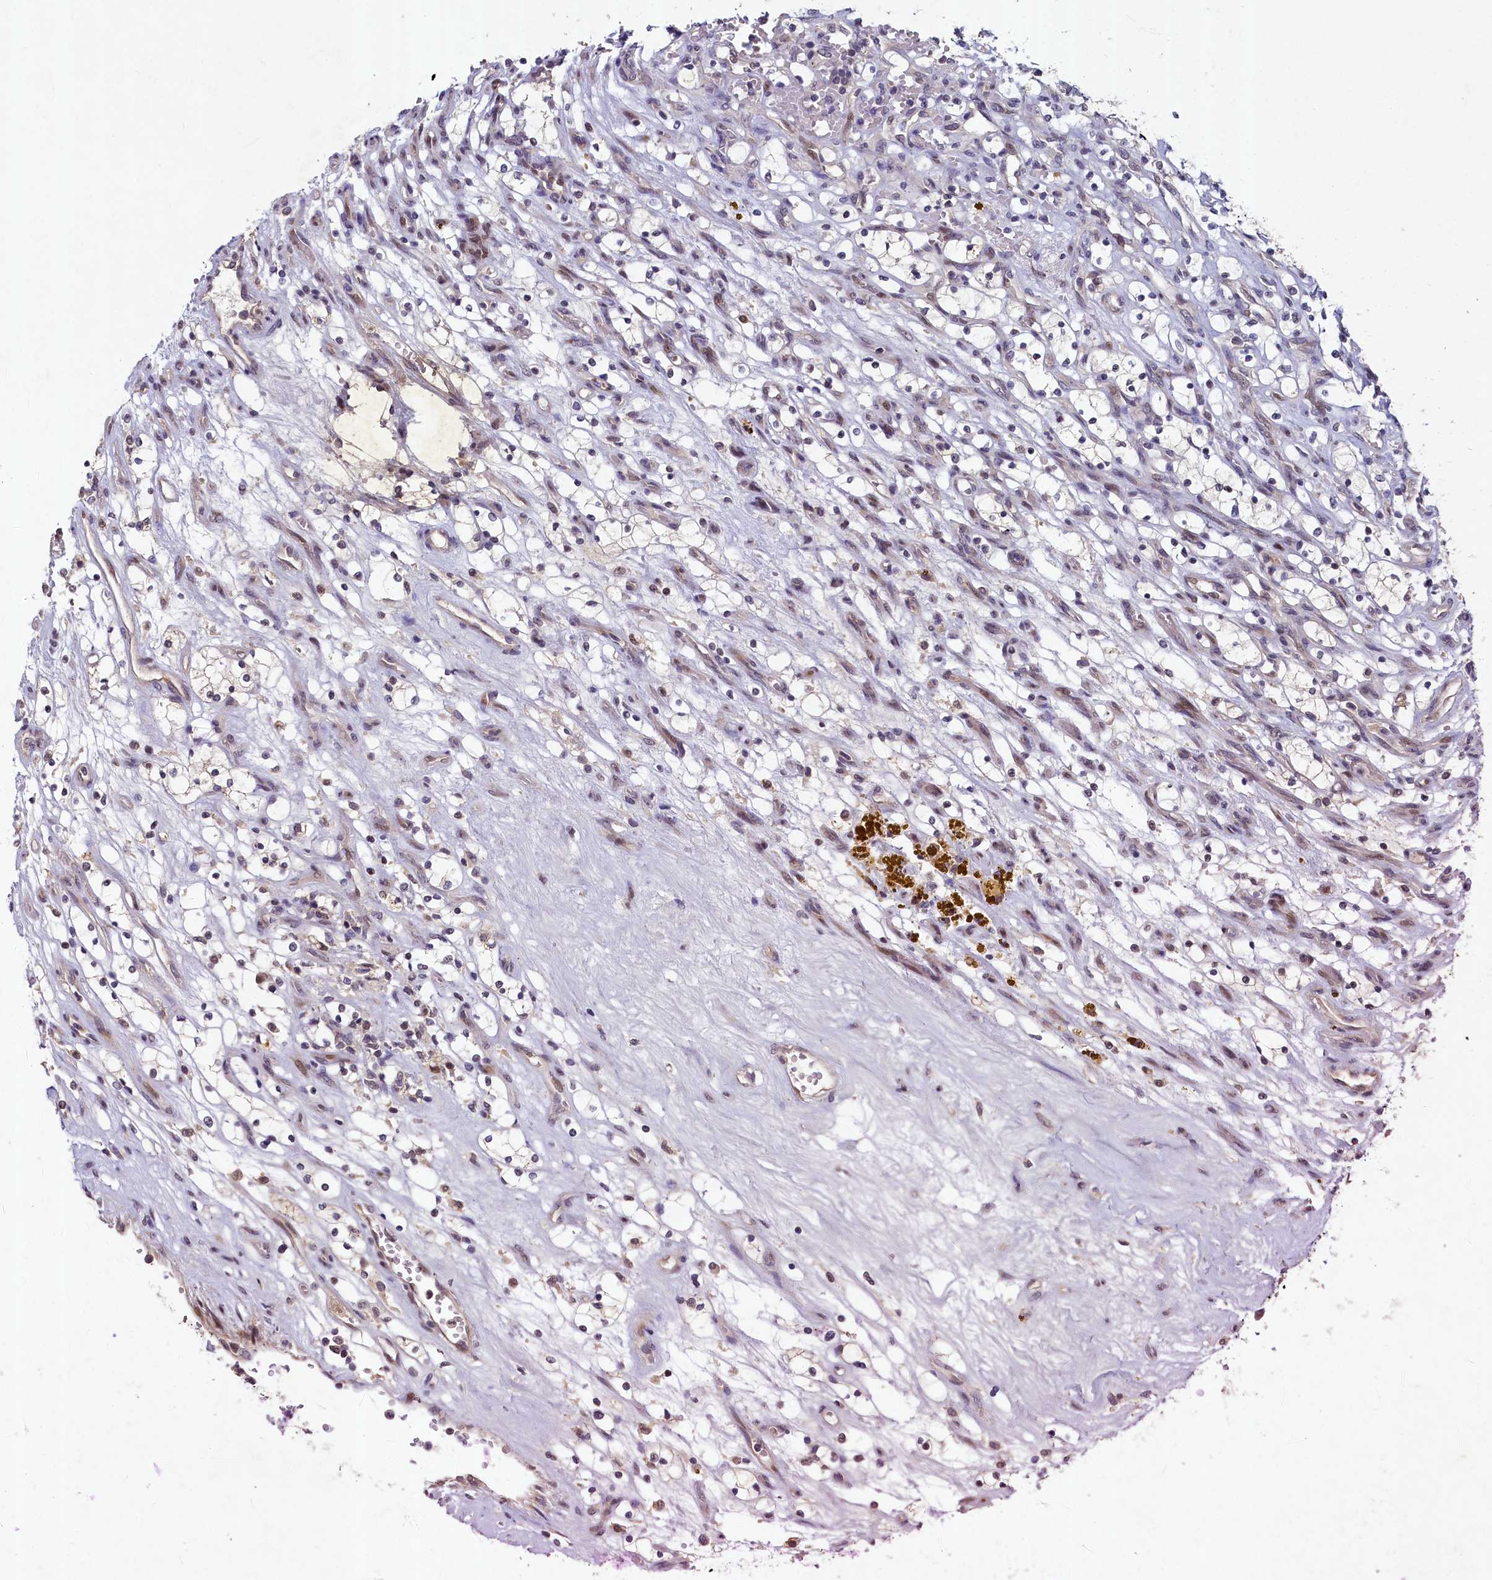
{"staining": {"intensity": "negative", "quantity": "none", "location": "none"}, "tissue": "renal cancer", "cell_type": "Tumor cells", "image_type": "cancer", "snomed": [{"axis": "morphology", "description": "Adenocarcinoma, NOS"}, {"axis": "topography", "description": "Kidney"}], "caption": "Human adenocarcinoma (renal) stained for a protein using immunohistochemistry (IHC) reveals no positivity in tumor cells.", "gene": "LATS2", "patient": {"sex": "female", "age": 69}}